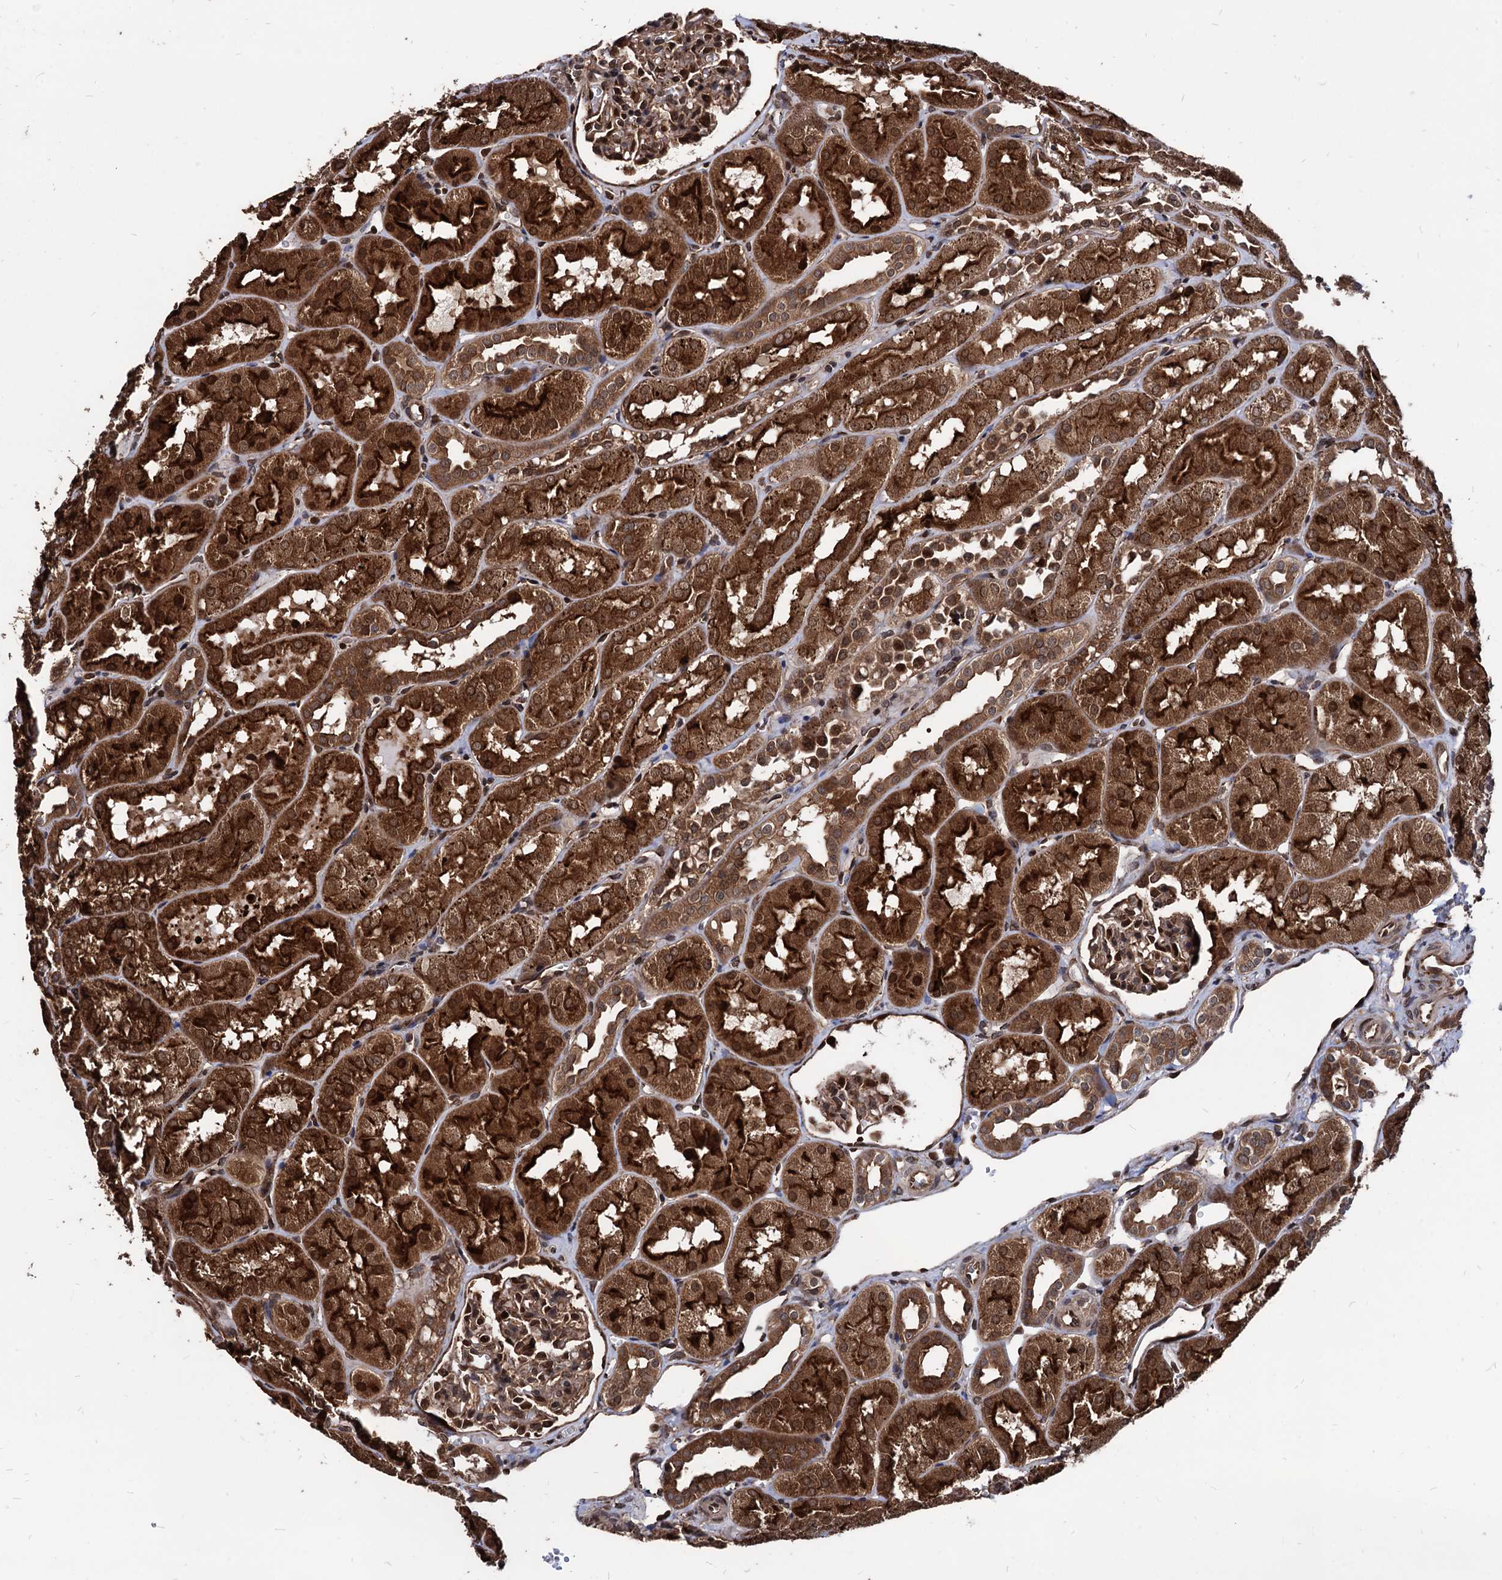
{"staining": {"intensity": "moderate", "quantity": ">75%", "location": "cytoplasmic/membranous,nuclear"}, "tissue": "kidney", "cell_type": "Cells in glomeruli", "image_type": "normal", "snomed": [{"axis": "morphology", "description": "Normal tissue, NOS"}, {"axis": "topography", "description": "Kidney"}, {"axis": "topography", "description": "Urinary bladder"}], "caption": "Kidney was stained to show a protein in brown. There is medium levels of moderate cytoplasmic/membranous,nuclear staining in approximately >75% of cells in glomeruli. The protein of interest is stained brown, and the nuclei are stained in blue (DAB (3,3'-diaminobenzidine) IHC with brightfield microscopy, high magnification).", "gene": "ANKRD12", "patient": {"sex": "male", "age": 16}}